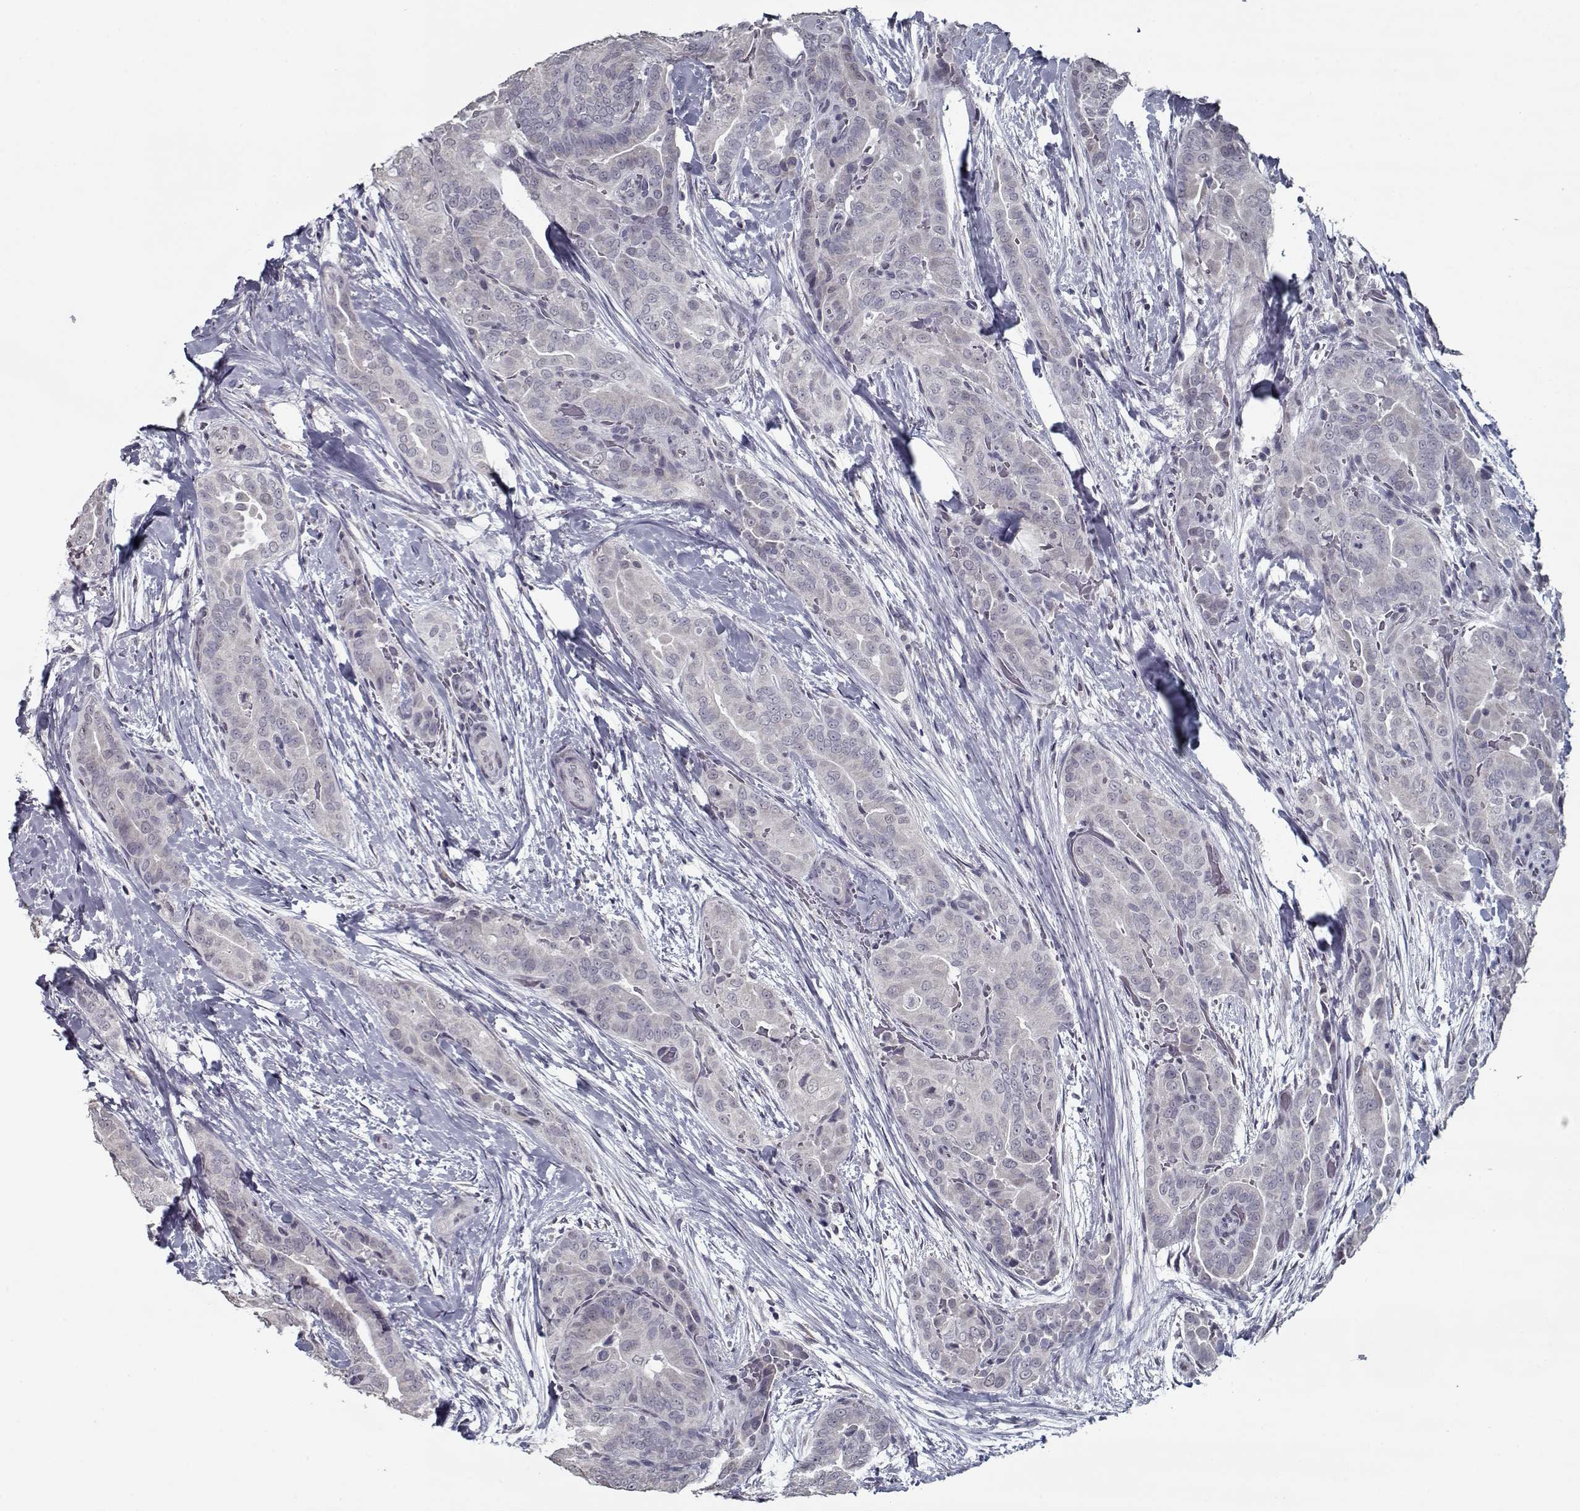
{"staining": {"intensity": "weak", "quantity": "<25%", "location": "cytoplasmic/membranous"}, "tissue": "thyroid cancer", "cell_type": "Tumor cells", "image_type": "cancer", "snomed": [{"axis": "morphology", "description": "Papillary adenocarcinoma, NOS"}, {"axis": "topography", "description": "Thyroid gland"}], "caption": "Papillary adenocarcinoma (thyroid) was stained to show a protein in brown. There is no significant staining in tumor cells.", "gene": "SEC16B", "patient": {"sex": "male", "age": 61}}